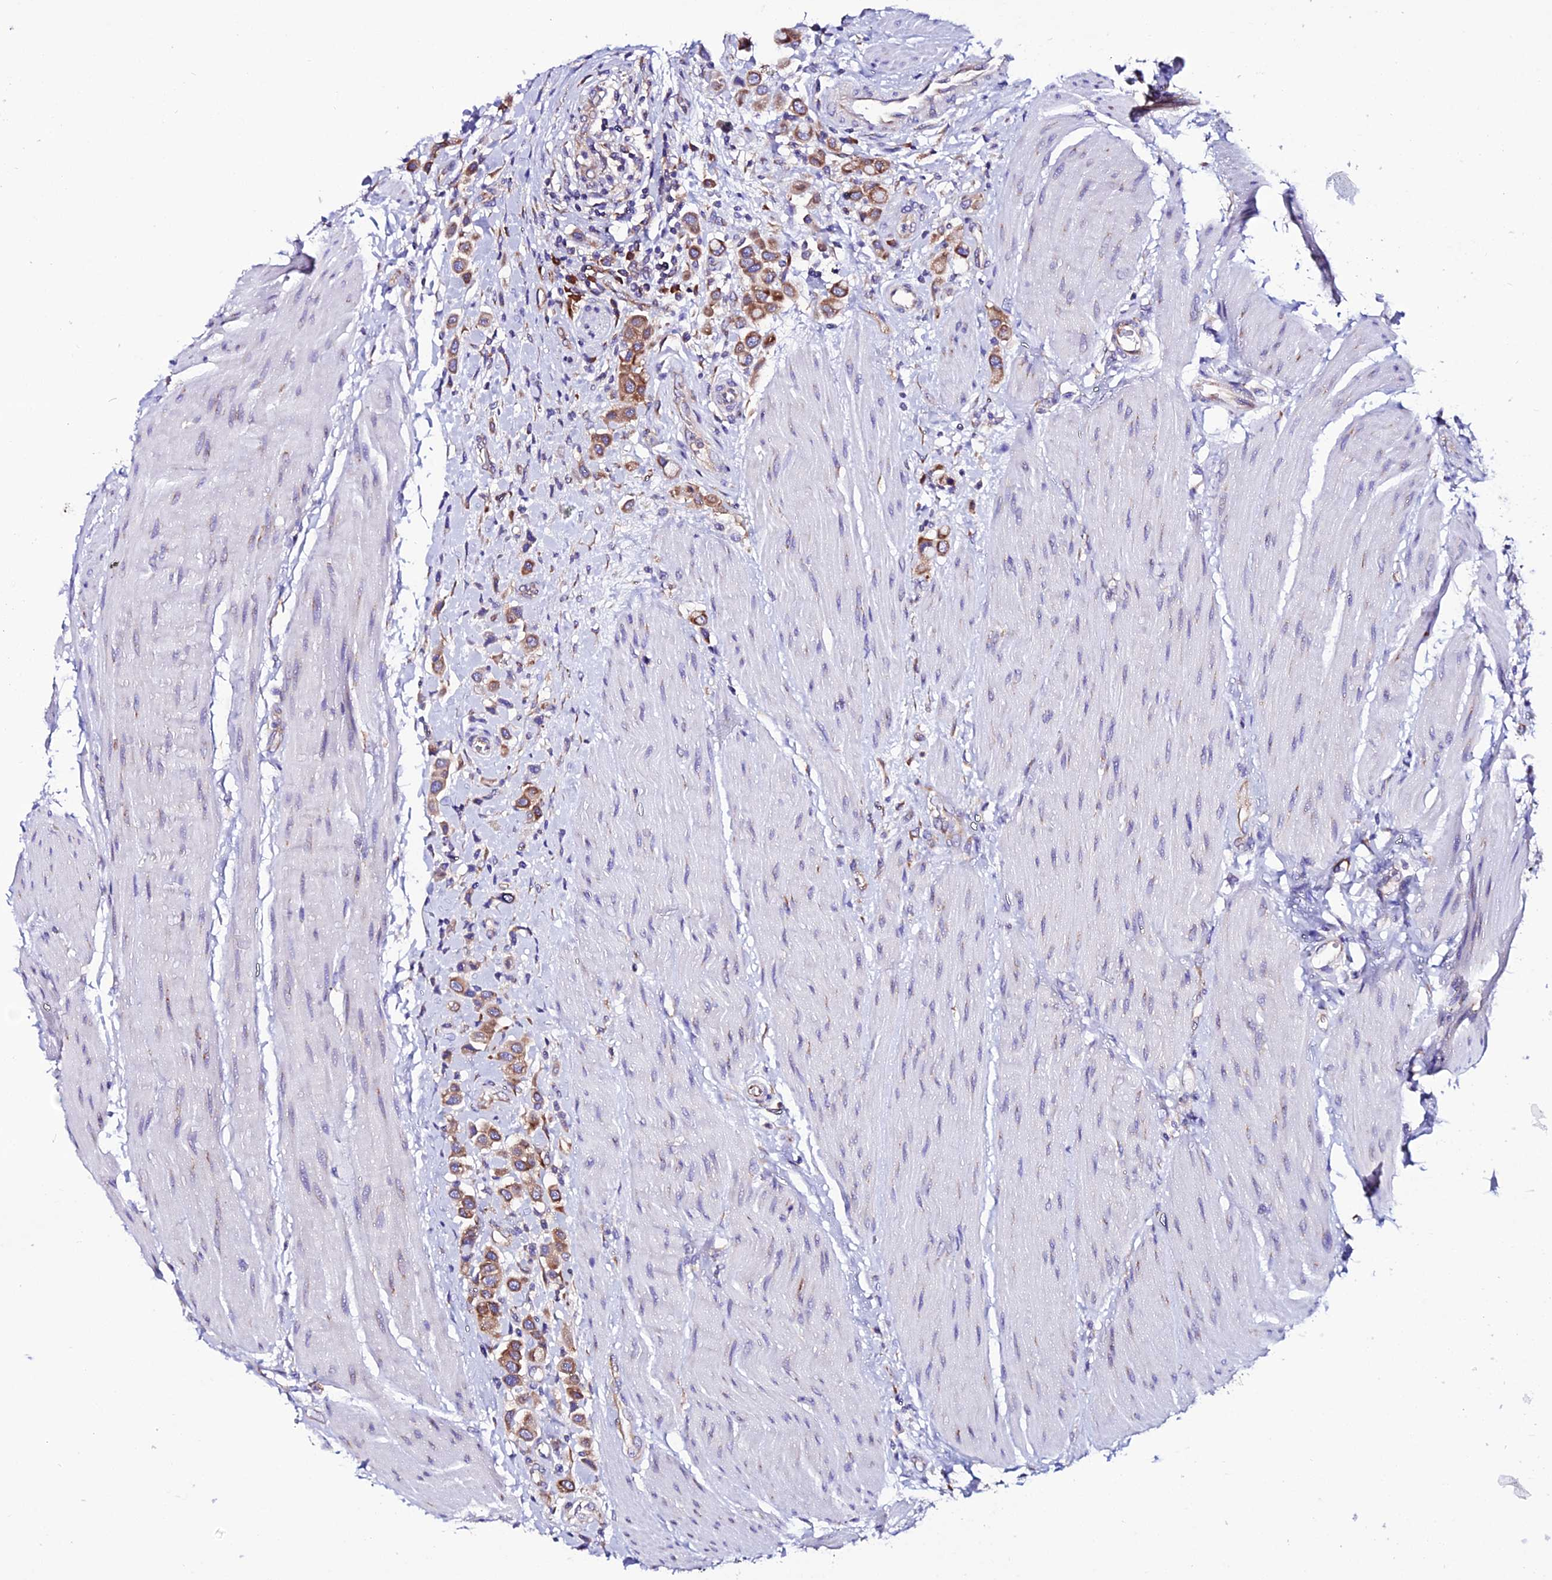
{"staining": {"intensity": "moderate", "quantity": ">75%", "location": "cytoplasmic/membranous"}, "tissue": "urothelial cancer", "cell_type": "Tumor cells", "image_type": "cancer", "snomed": [{"axis": "morphology", "description": "Urothelial carcinoma, High grade"}, {"axis": "topography", "description": "Urinary bladder"}], "caption": "Tumor cells reveal medium levels of moderate cytoplasmic/membranous expression in approximately >75% of cells in human high-grade urothelial carcinoma. (DAB IHC, brown staining for protein, blue staining for nuclei).", "gene": "EEF1G", "patient": {"sex": "male", "age": 50}}